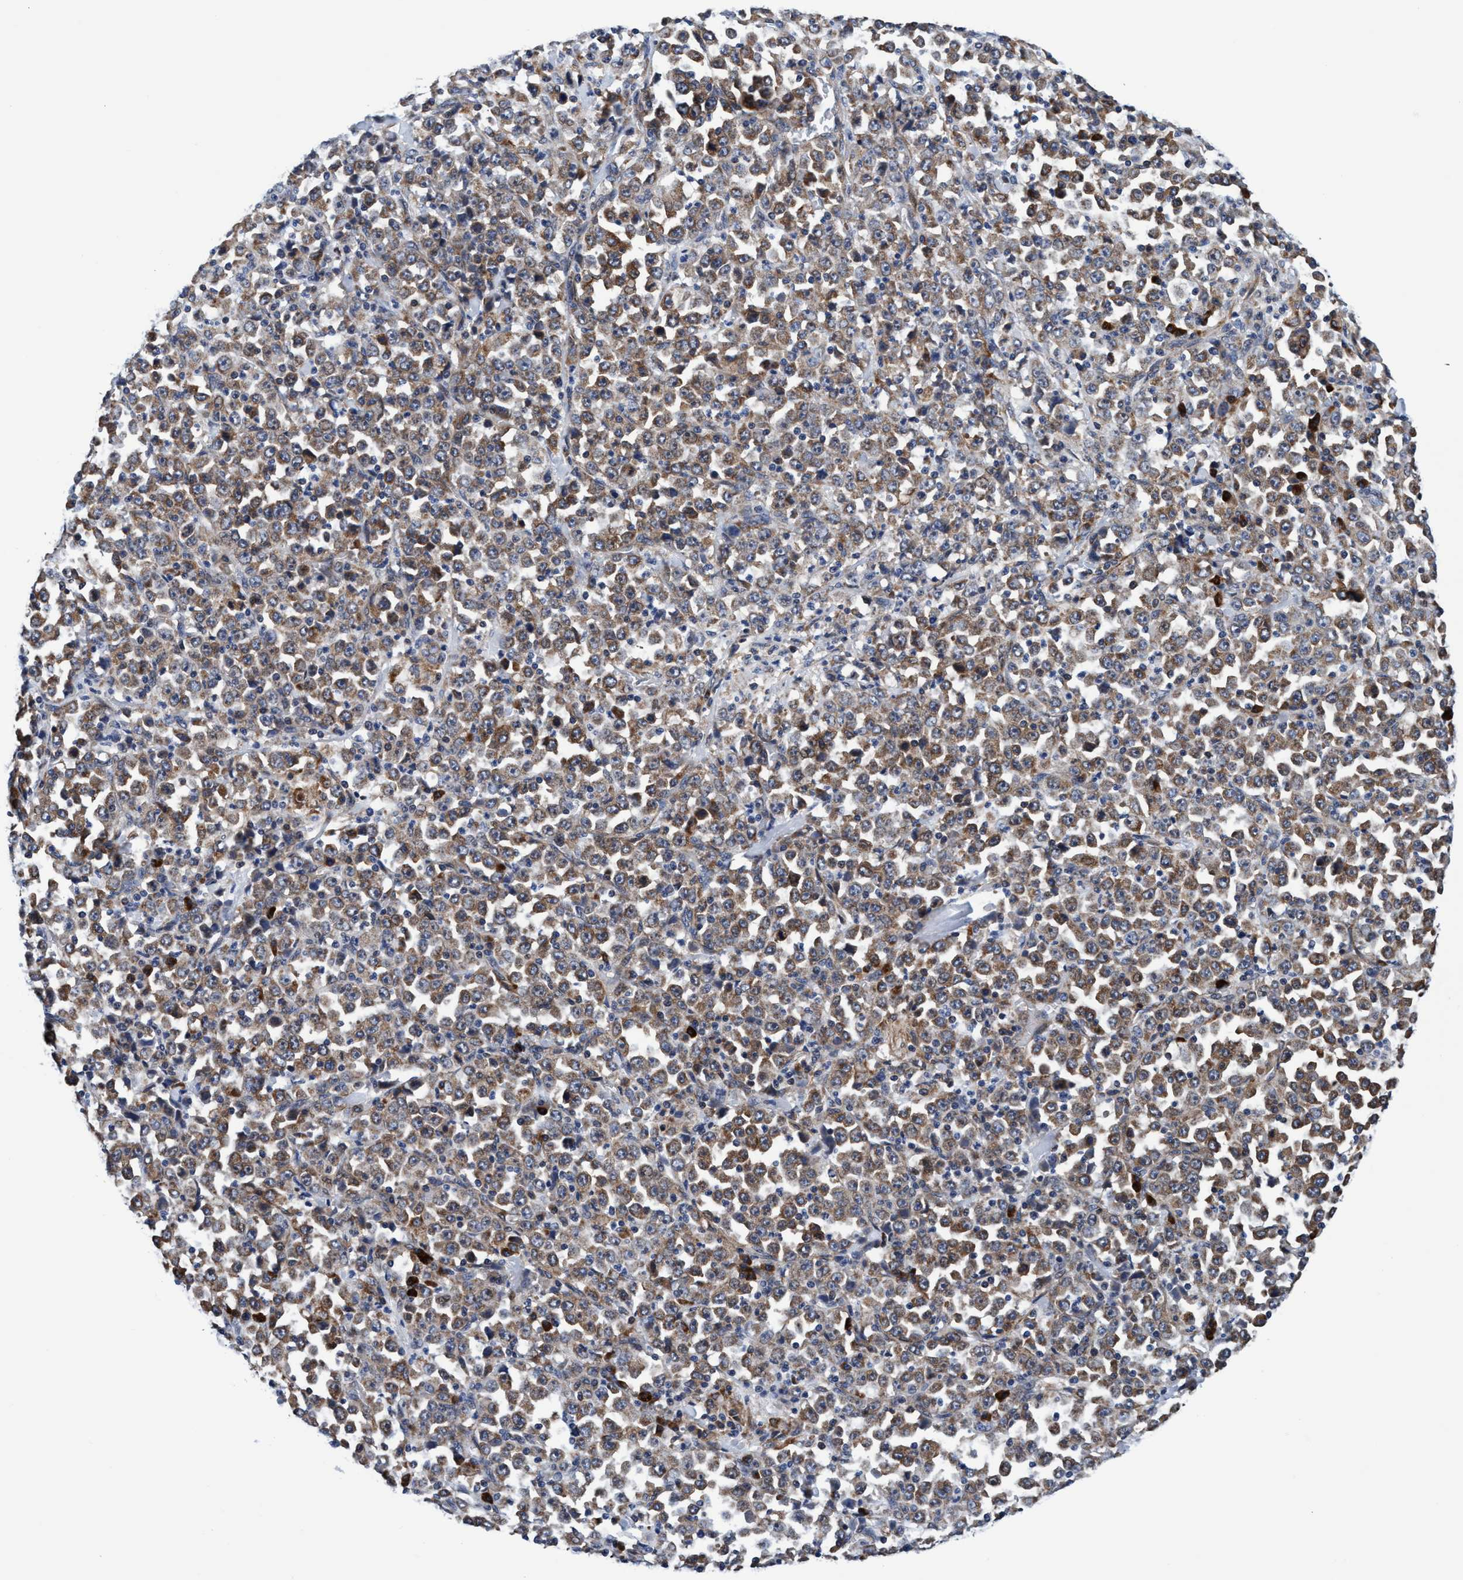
{"staining": {"intensity": "weak", "quantity": ">75%", "location": "cytoplasmic/membranous"}, "tissue": "stomach cancer", "cell_type": "Tumor cells", "image_type": "cancer", "snomed": [{"axis": "morphology", "description": "Normal tissue, NOS"}, {"axis": "morphology", "description": "Adenocarcinoma, NOS"}, {"axis": "topography", "description": "Stomach, upper"}, {"axis": "topography", "description": "Stomach"}], "caption": "The image demonstrates immunohistochemical staining of stomach cancer. There is weak cytoplasmic/membranous positivity is seen in approximately >75% of tumor cells.", "gene": "AGAP2", "patient": {"sex": "male", "age": 59}}